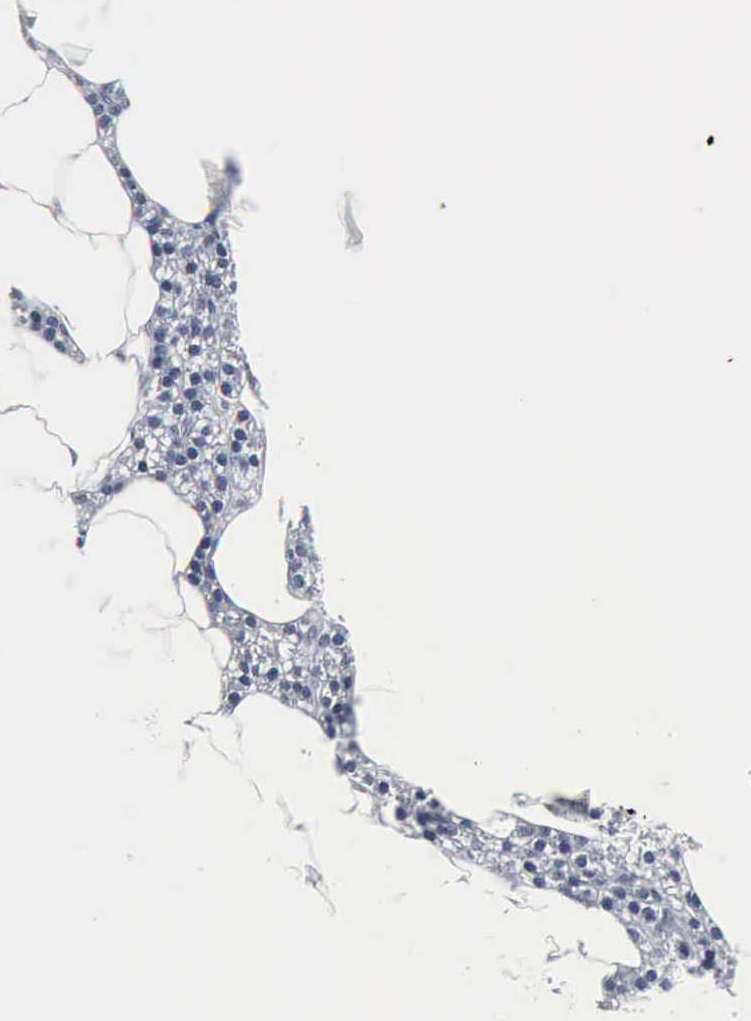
{"staining": {"intensity": "negative", "quantity": "none", "location": "none"}, "tissue": "skeletal muscle", "cell_type": "Myocytes", "image_type": "normal", "snomed": [{"axis": "morphology", "description": "Normal tissue, NOS"}, {"axis": "topography", "description": "Skeletal muscle"}, {"axis": "topography", "description": "Parathyroid gland"}], "caption": "Myocytes are negative for brown protein staining in benign skeletal muscle. Nuclei are stained in blue.", "gene": "SNAP25", "patient": {"sex": "female", "age": 37}}